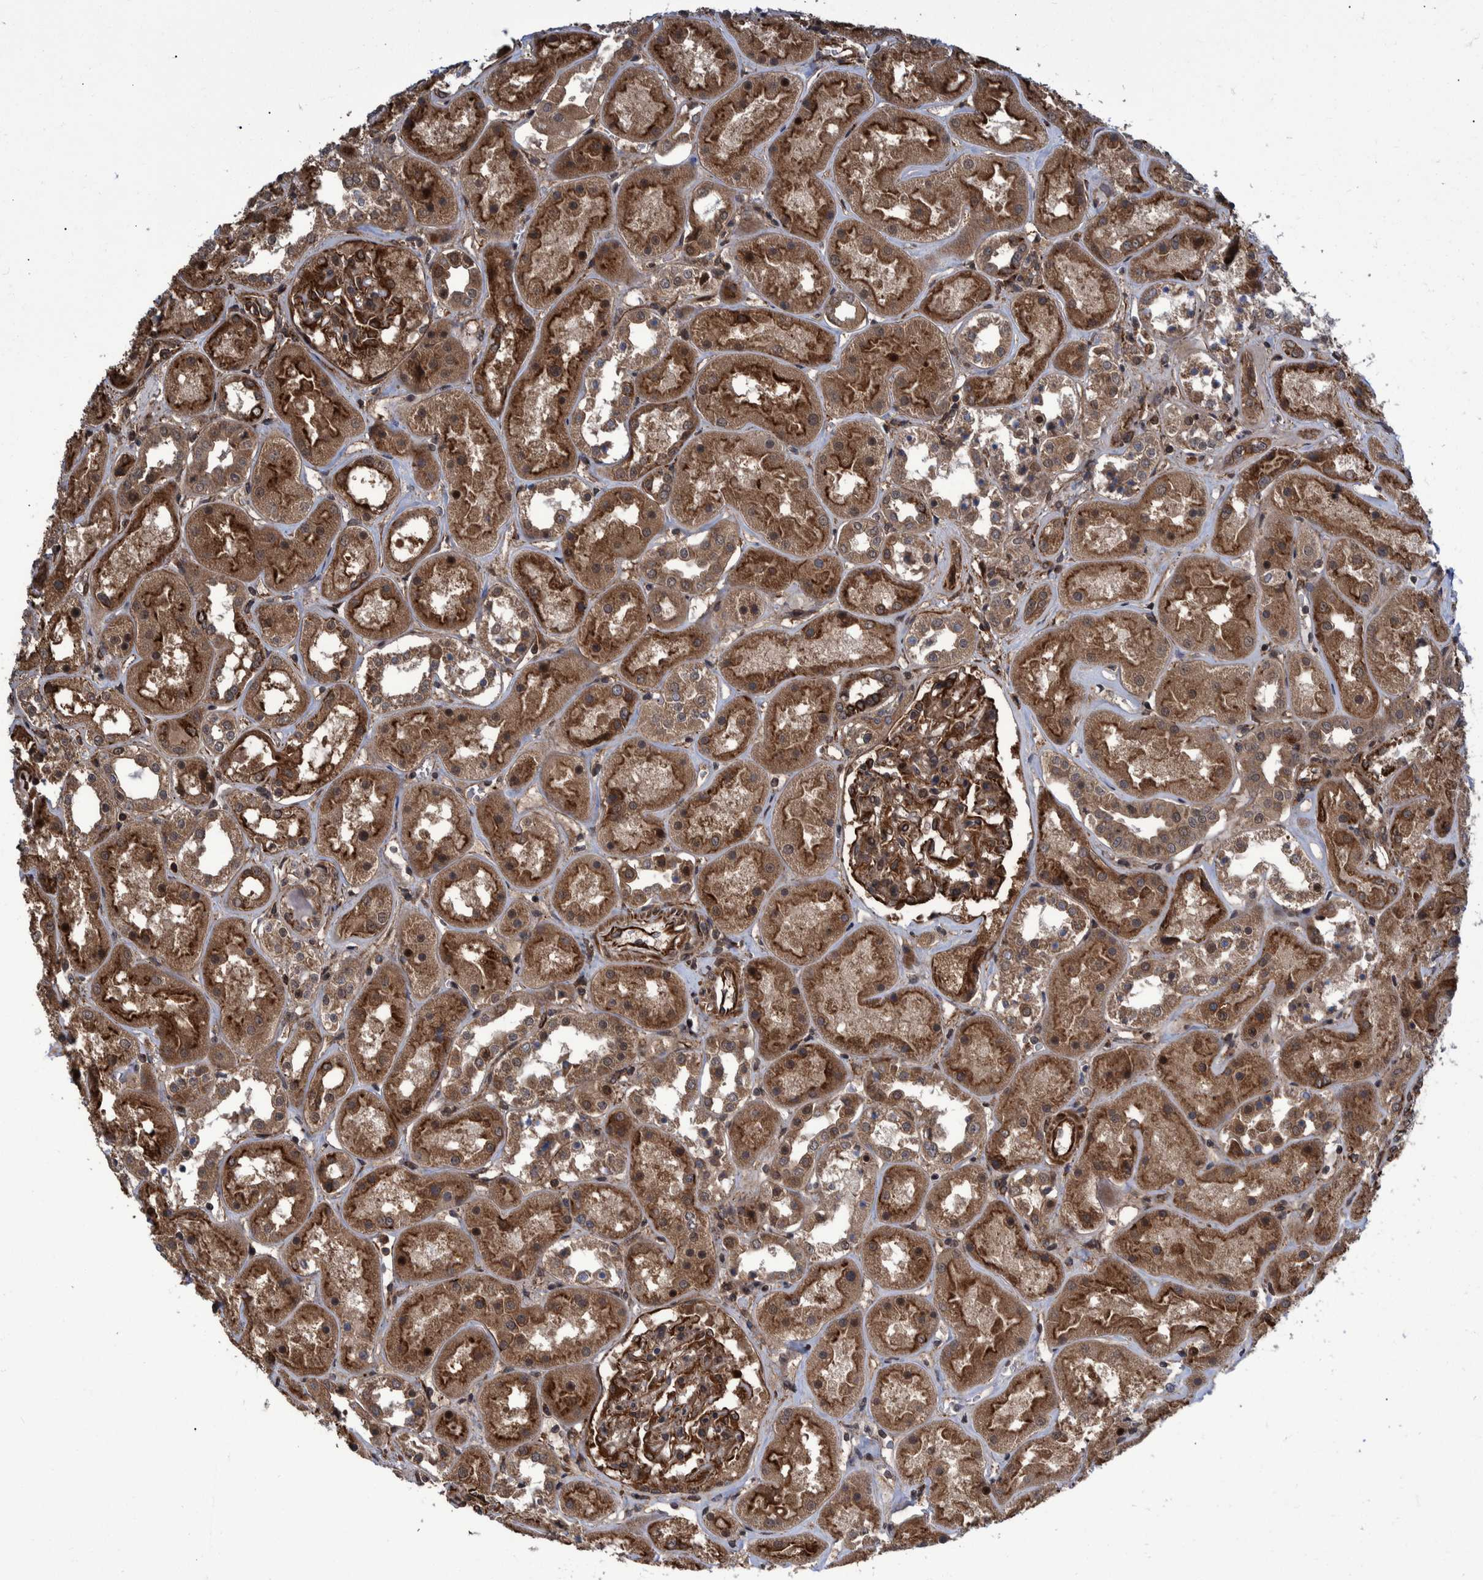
{"staining": {"intensity": "strong", "quantity": ">75%", "location": "cytoplasmic/membranous"}, "tissue": "kidney", "cell_type": "Cells in glomeruli", "image_type": "normal", "snomed": [{"axis": "morphology", "description": "Normal tissue, NOS"}, {"axis": "topography", "description": "Kidney"}], "caption": "Kidney stained for a protein exhibits strong cytoplasmic/membranous positivity in cells in glomeruli. The staining was performed using DAB to visualize the protein expression in brown, while the nuclei were stained in blue with hematoxylin (Magnification: 20x).", "gene": "TNFRSF10B", "patient": {"sex": "male", "age": 70}}